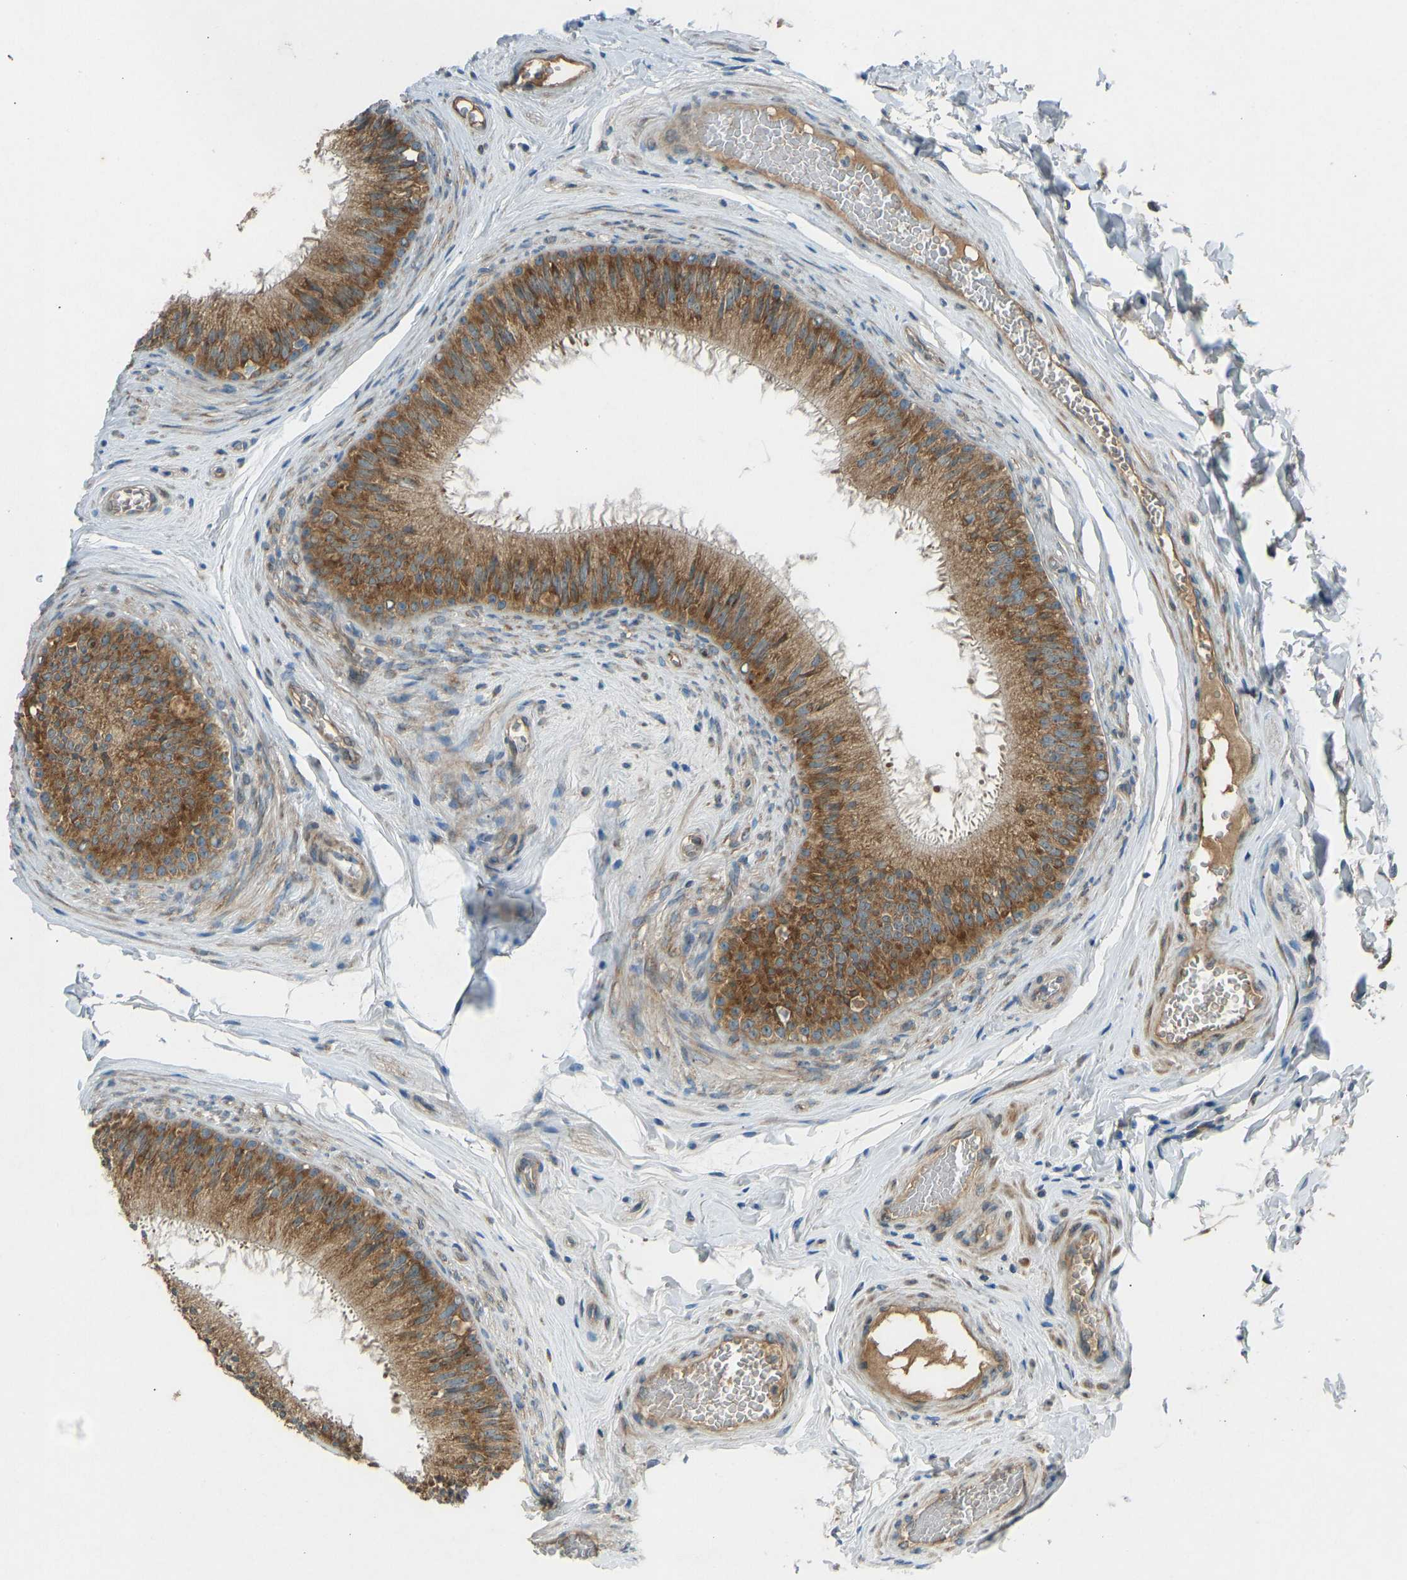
{"staining": {"intensity": "strong", "quantity": ">75%", "location": "cytoplasmic/membranous"}, "tissue": "epididymis", "cell_type": "Glandular cells", "image_type": "normal", "snomed": [{"axis": "morphology", "description": "Normal tissue, NOS"}, {"axis": "topography", "description": "Testis"}, {"axis": "topography", "description": "Epididymis"}], "caption": "High-magnification brightfield microscopy of normal epididymis stained with DAB (3,3'-diaminobenzidine) (brown) and counterstained with hematoxylin (blue). glandular cells exhibit strong cytoplasmic/membranous expression is present in approximately>75% of cells.", "gene": "STAU2", "patient": {"sex": "male", "age": 36}}